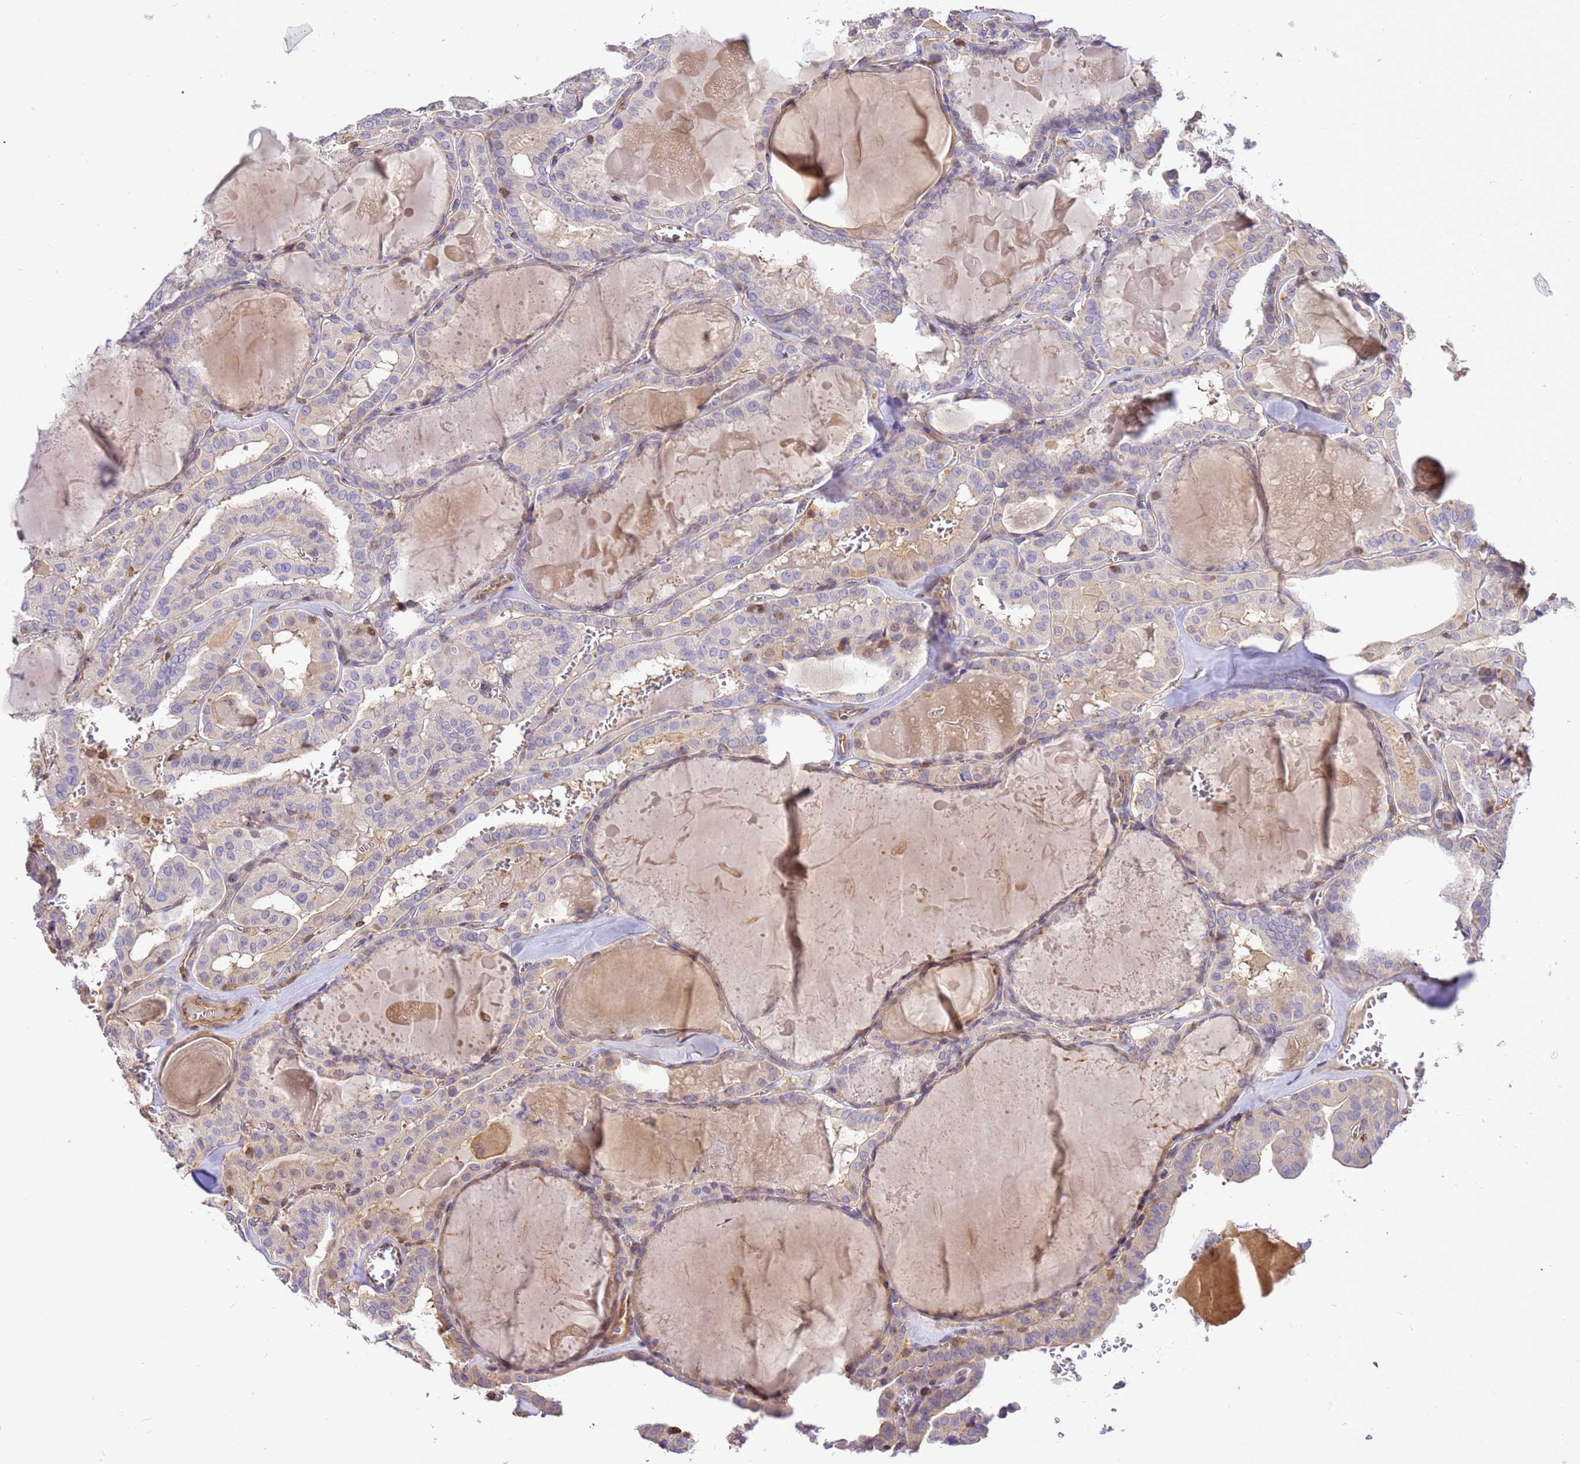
{"staining": {"intensity": "weak", "quantity": "<25%", "location": "cytoplasmic/membranous"}, "tissue": "thyroid cancer", "cell_type": "Tumor cells", "image_type": "cancer", "snomed": [{"axis": "morphology", "description": "Papillary adenocarcinoma, NOS"}, {"axis": "topography", "description": "Thyroid gland"}], "caption": "This is an IHC micrograph of human papillary adenocarcinoma (thyroid). There is no staining in tumor cells.", "gene": "WDR64", "patient": {"sex": "male", "age": 52}}